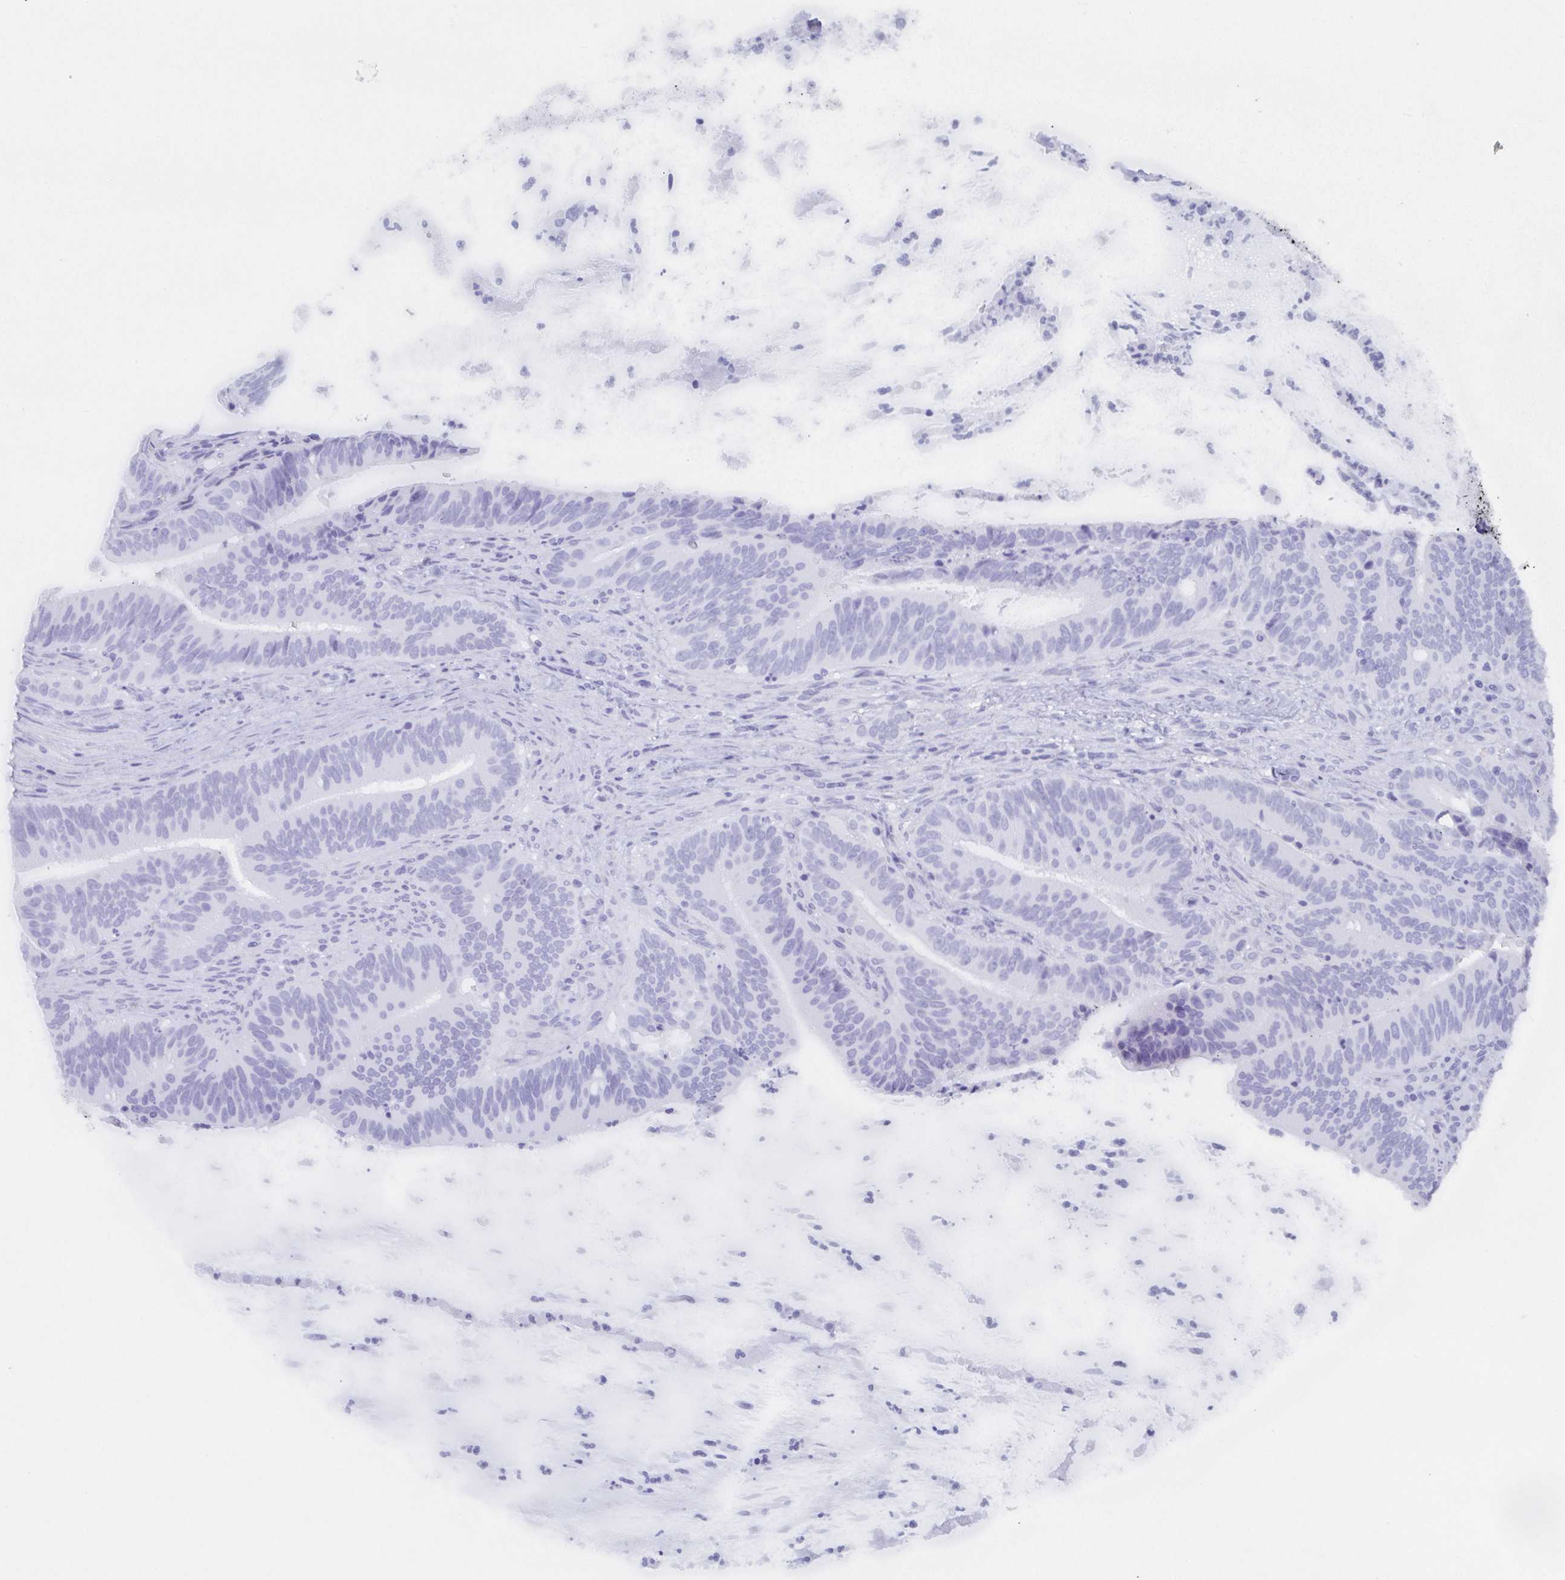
{"staining": {"intensity": "negative", "quantity": "none", "location": "none"}, "tissue": "colorectal cancer", "cell_type": "Tumor cells", "image_type": "cancer", "snomed": [{"axis": "morphology", "description": "Adenocarcinoma, NOS"}, {"axis": "topography", "description": "Colon"}], "caption": "Tumor cells are negative for brown protein staining in colorectal cancer (adenocarcinoma).", "gene": "POU2F3", "patient": {"sex": "female", "age": 43}}